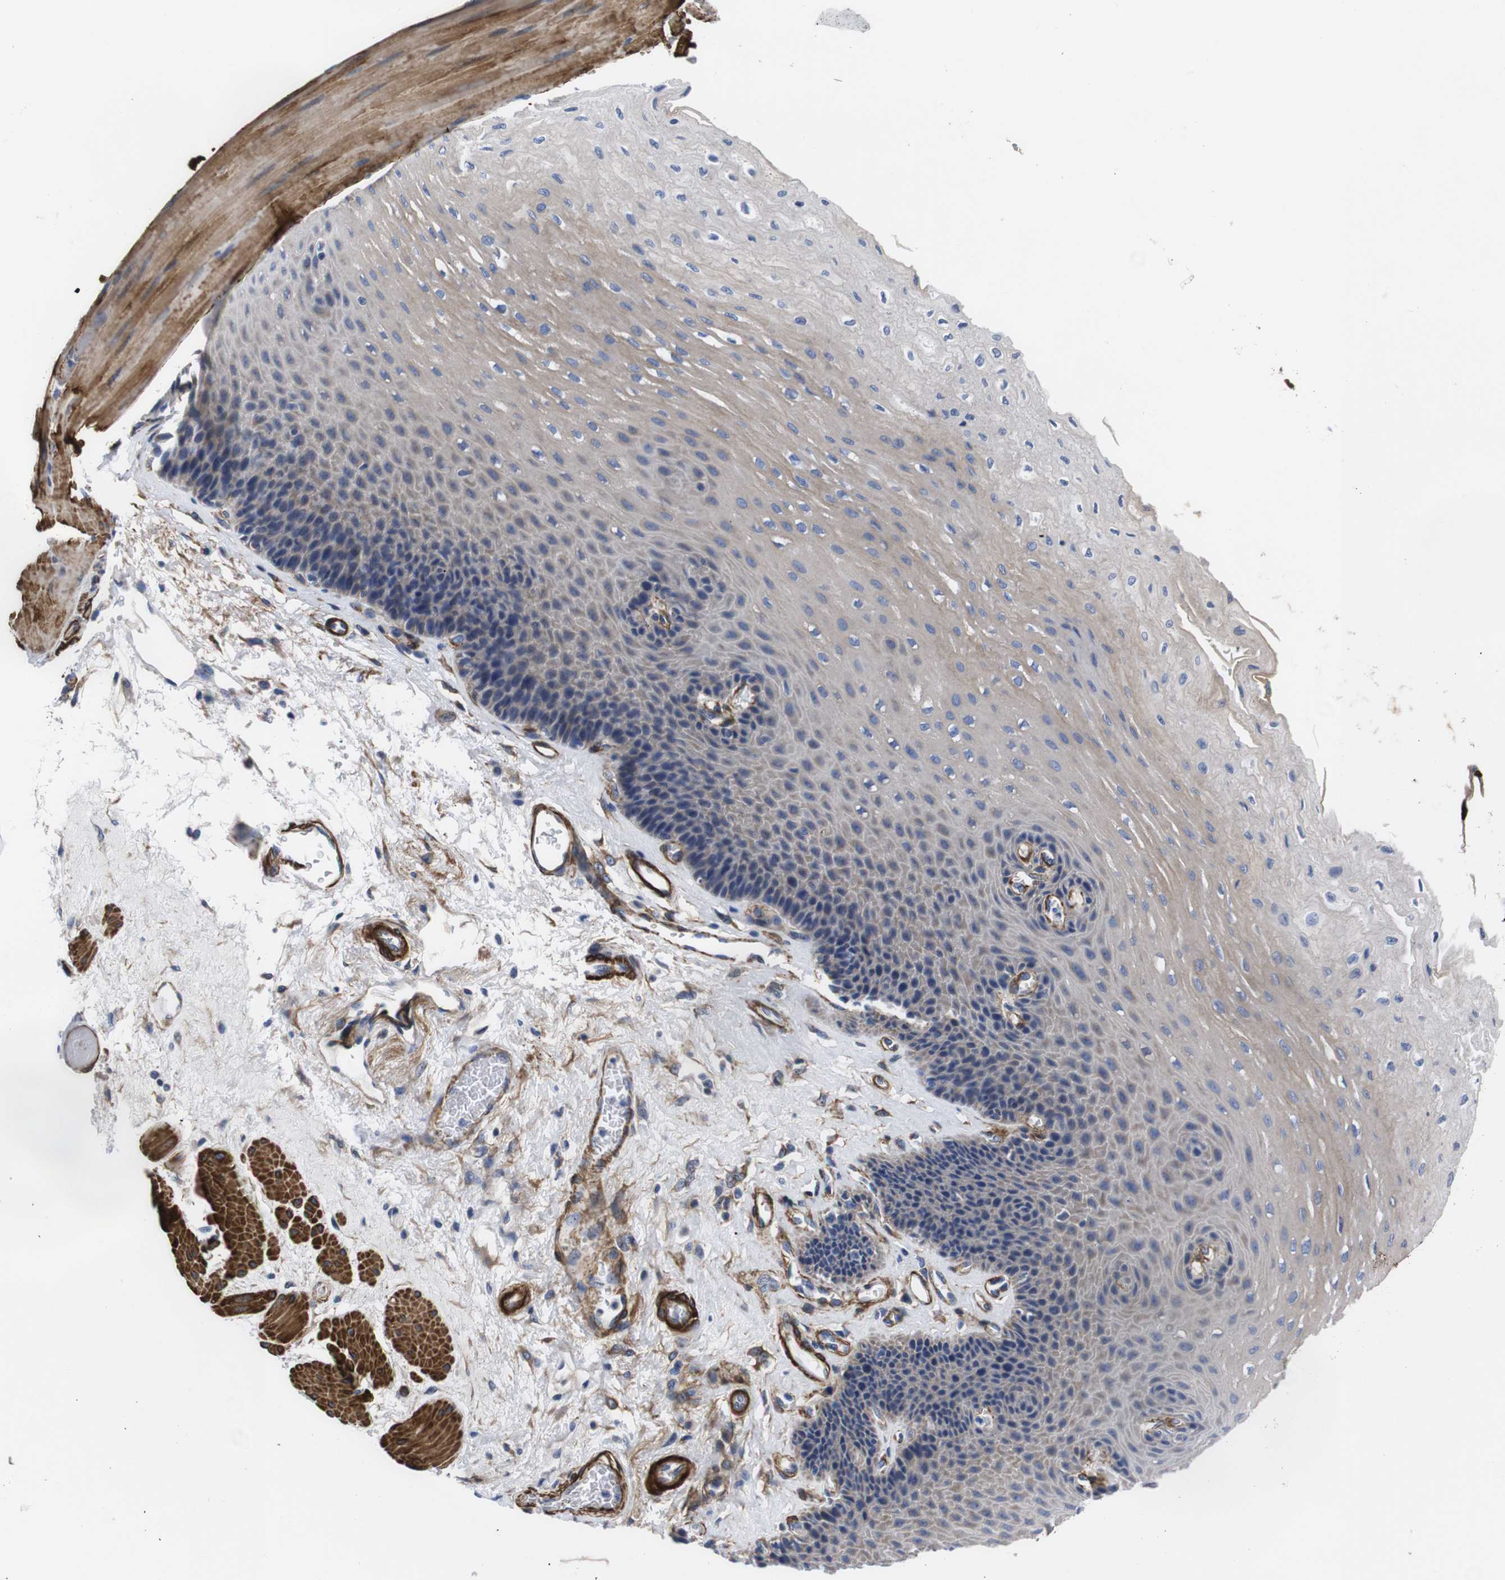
{"staining": {"intensity": "weak", "quantity": "<25%", "location": "cytoplasmic/membranous"}, "tissue": "esophagus", "cell_type": "Squamous epithelial cells", "image_type": "normal", "snomed": [{"axis": "morphology", "description": "Normal tissue, NOS"}, {"axis": "topography", "description": "Esophagus"}], "caption": "A high-resolution micrograph shows IHC staining of unremarkable esophagus, which demonstrates no significant expression in squamous epithelial cells.", "gene": "WNT10A", "patient": {"sex": "female", "age": 72}}